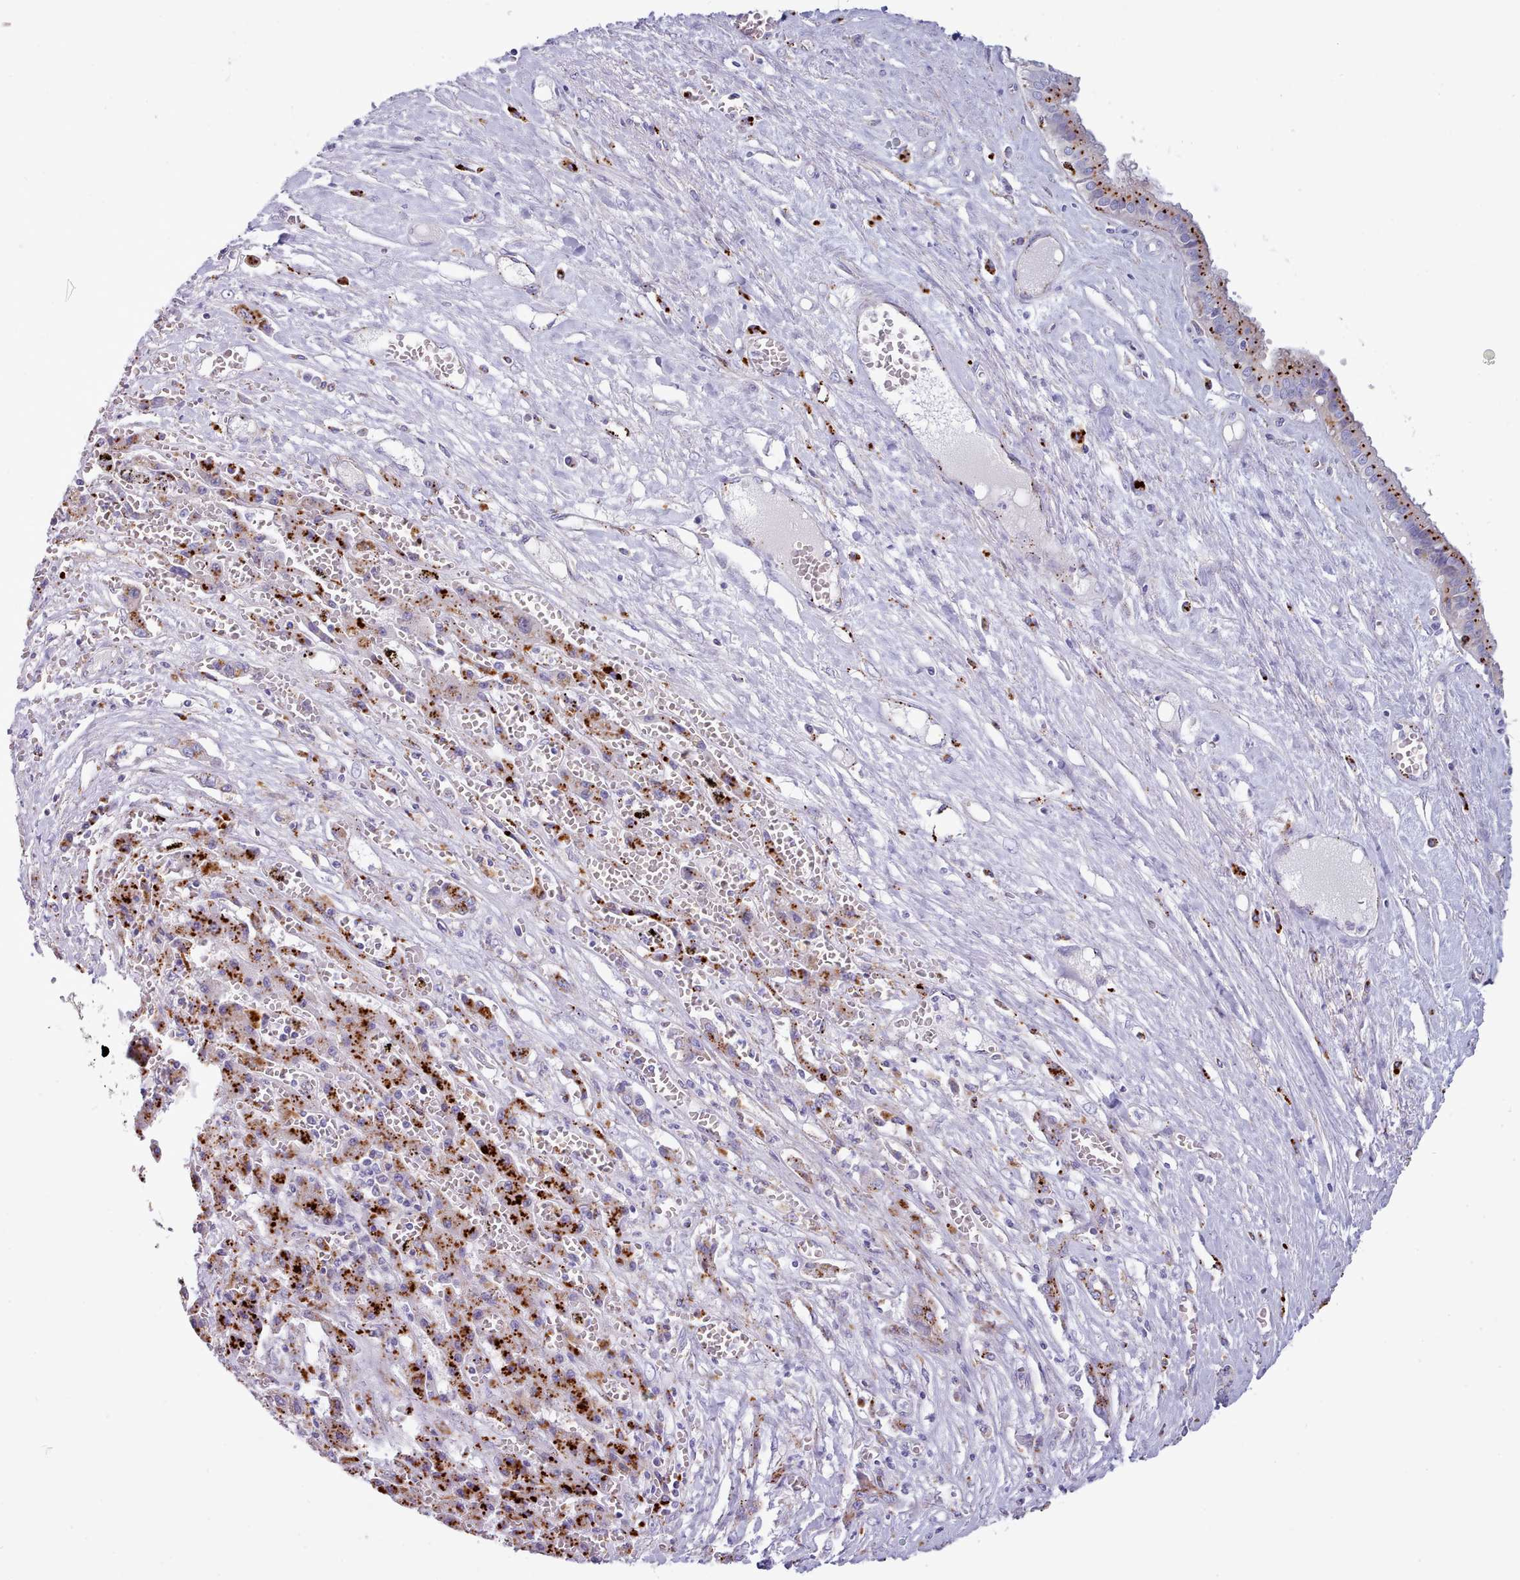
{"staining": {"intensity": "strong", "quantity": "25%-75%", "location": "cytoplasmic/membranous"}, "tissue": "liver cancer", "cell_type": "Tumor cells", "image_type": "cancer", "snomed": [{"axis": "morphology", "description": "Cholangiocarcinoma"}, {"axis": "topography", "description": "Liver"}], "caption": "Liver cancer stained with immunohistochemistry (IHC) shows strong cytoplasmic/membranous staining in about 25%-75% of tumor cells. (Stains: DAB (3,3'-diaminobenzidine) in brown, nuclei in blue, Microscopy: brightfield microscopy at high magnification).", "gene": "GAA", "patient": {"sex": "male", "age": 67}}